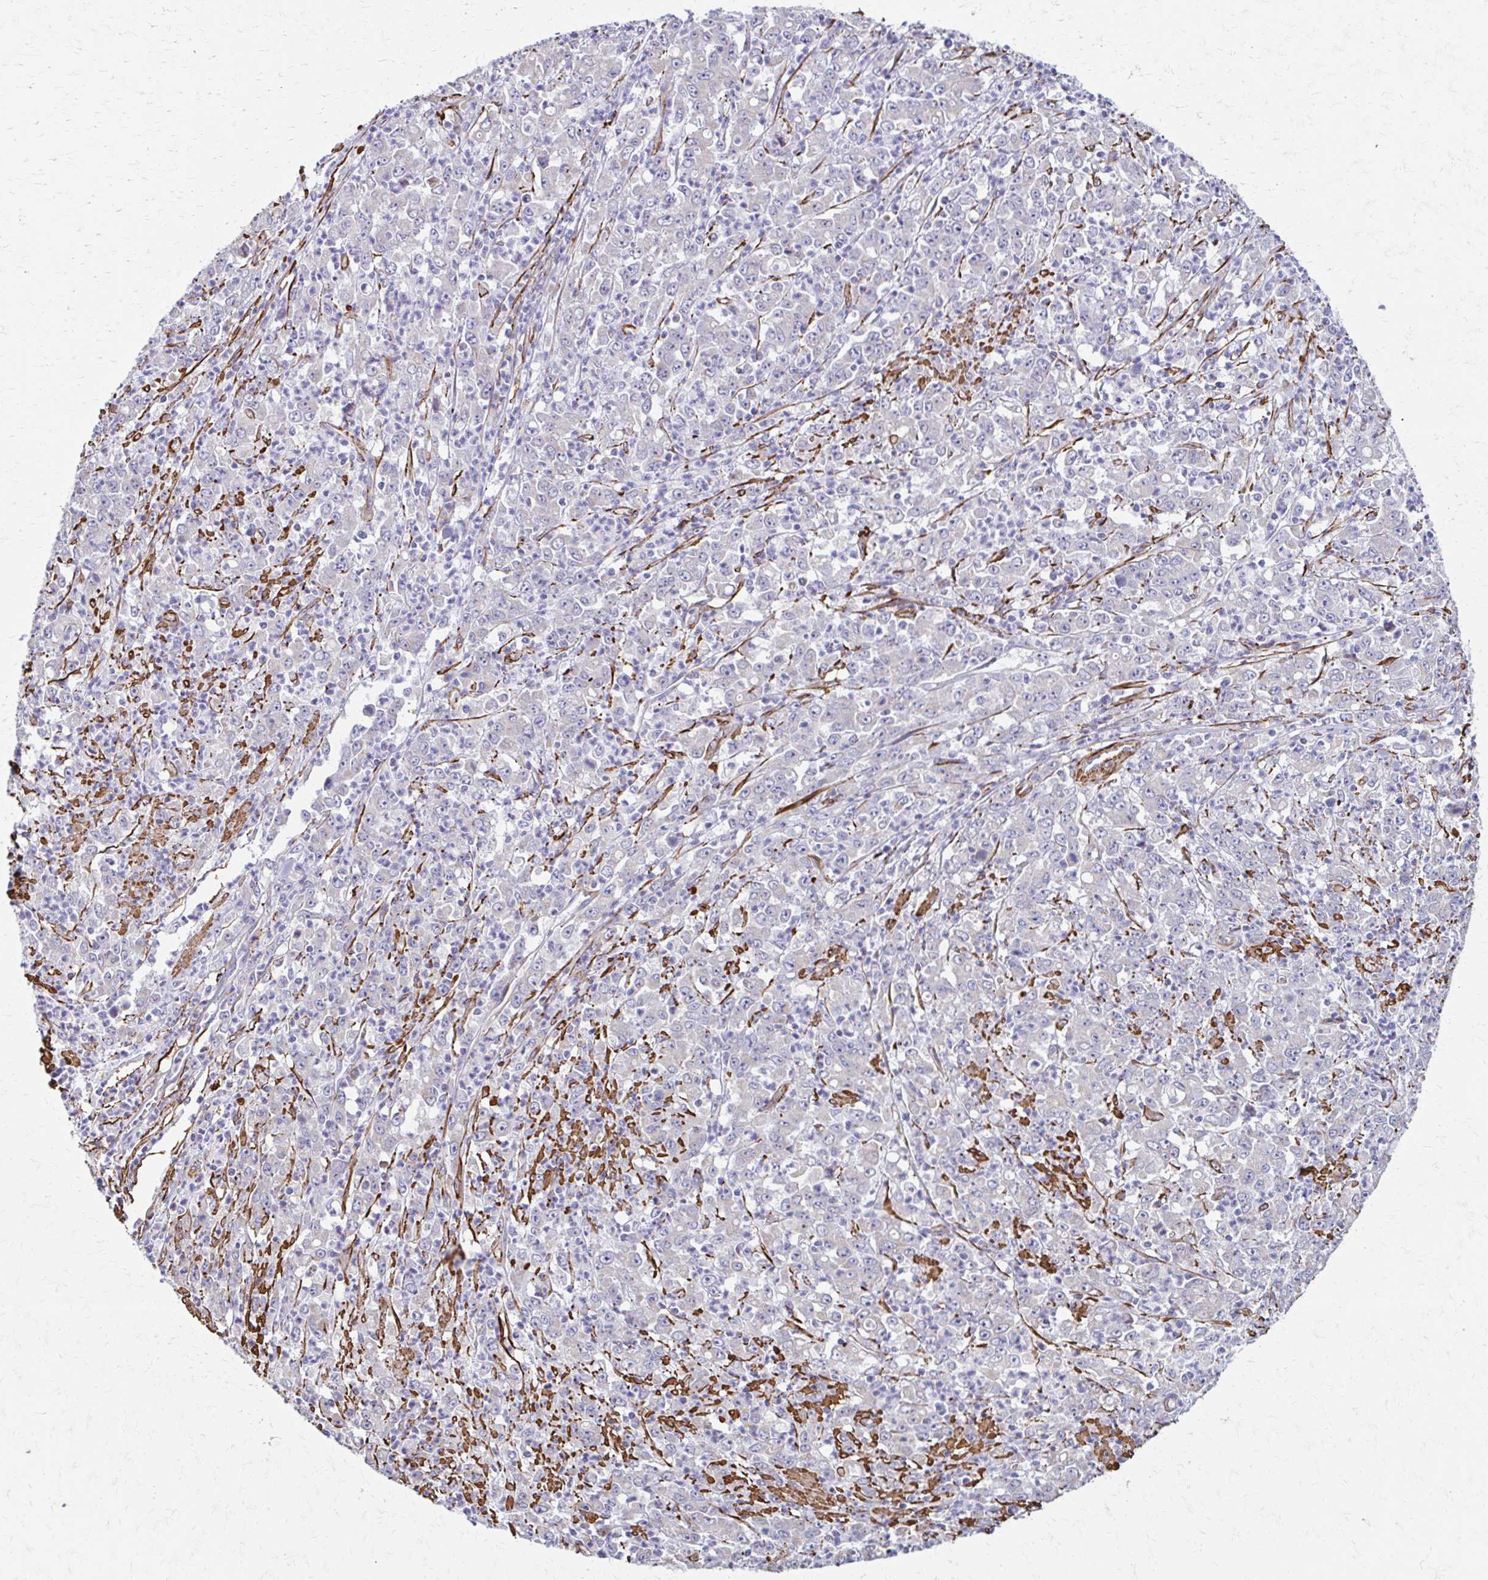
{"staining": {"intensity": "negative", "quantity": "none", "location": "none"}, "tissue": "stomach cancer", "cell_type": "Tumor cells", "image_type": "cancer", "snomed": [{"axis": "morphology", "description": "Adenocarcinoma, NOS"}, {"axis": "topography", "description": "Stomach, lower"}], "caption": "Immunohistochemical staining of adenocarcinoma (stomach) exhibits no significant staining in tumor cells.", "gene": "TIMMDC1", "patient": {"sex": "female", "age": 71}}